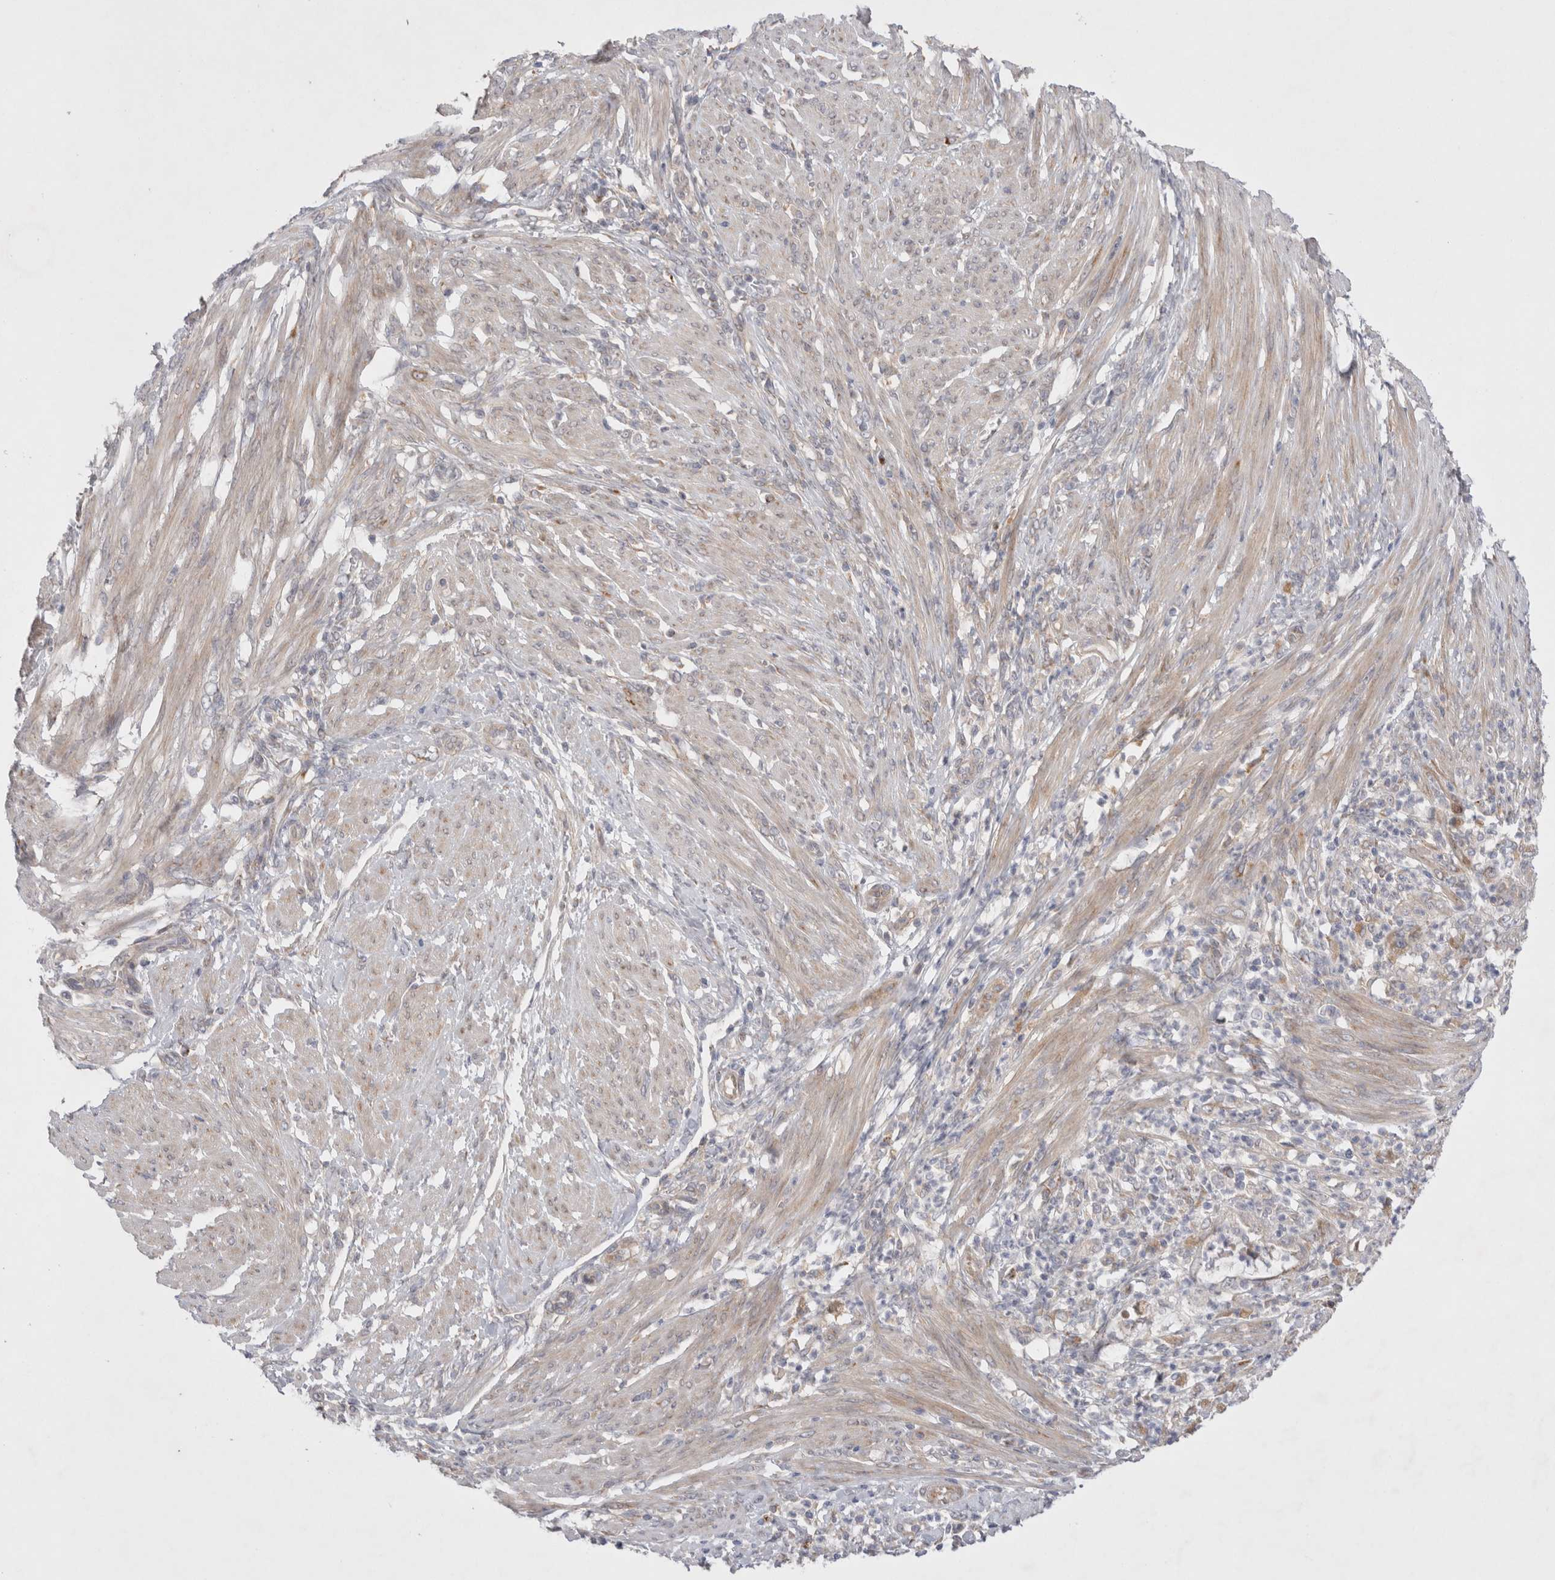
{"staining": {"intensity": "weak", "quantity": "<25%", "location": "cytoplasmic/membranous"}, "tissue": "endometrial cancer", "cell_type": "Tumor cells", "image_type": "cancer", "snomed": [{"axis": "morphology", "description": "Adenocarcinoma, NOS"}, {"axis": "topography", "description": "Endometrium"}], "caption": "An image of human endometrial cancer (adenocarcinoma) is negative for staining in tumor cells. Brightfield microscopy of immunohistochemistry (IHC) stained with DAB (brown) and hematoxylin (blue), captured at high magnification.", "gene": "NPC1", "patient": {"sex": "female", "age": 51}}